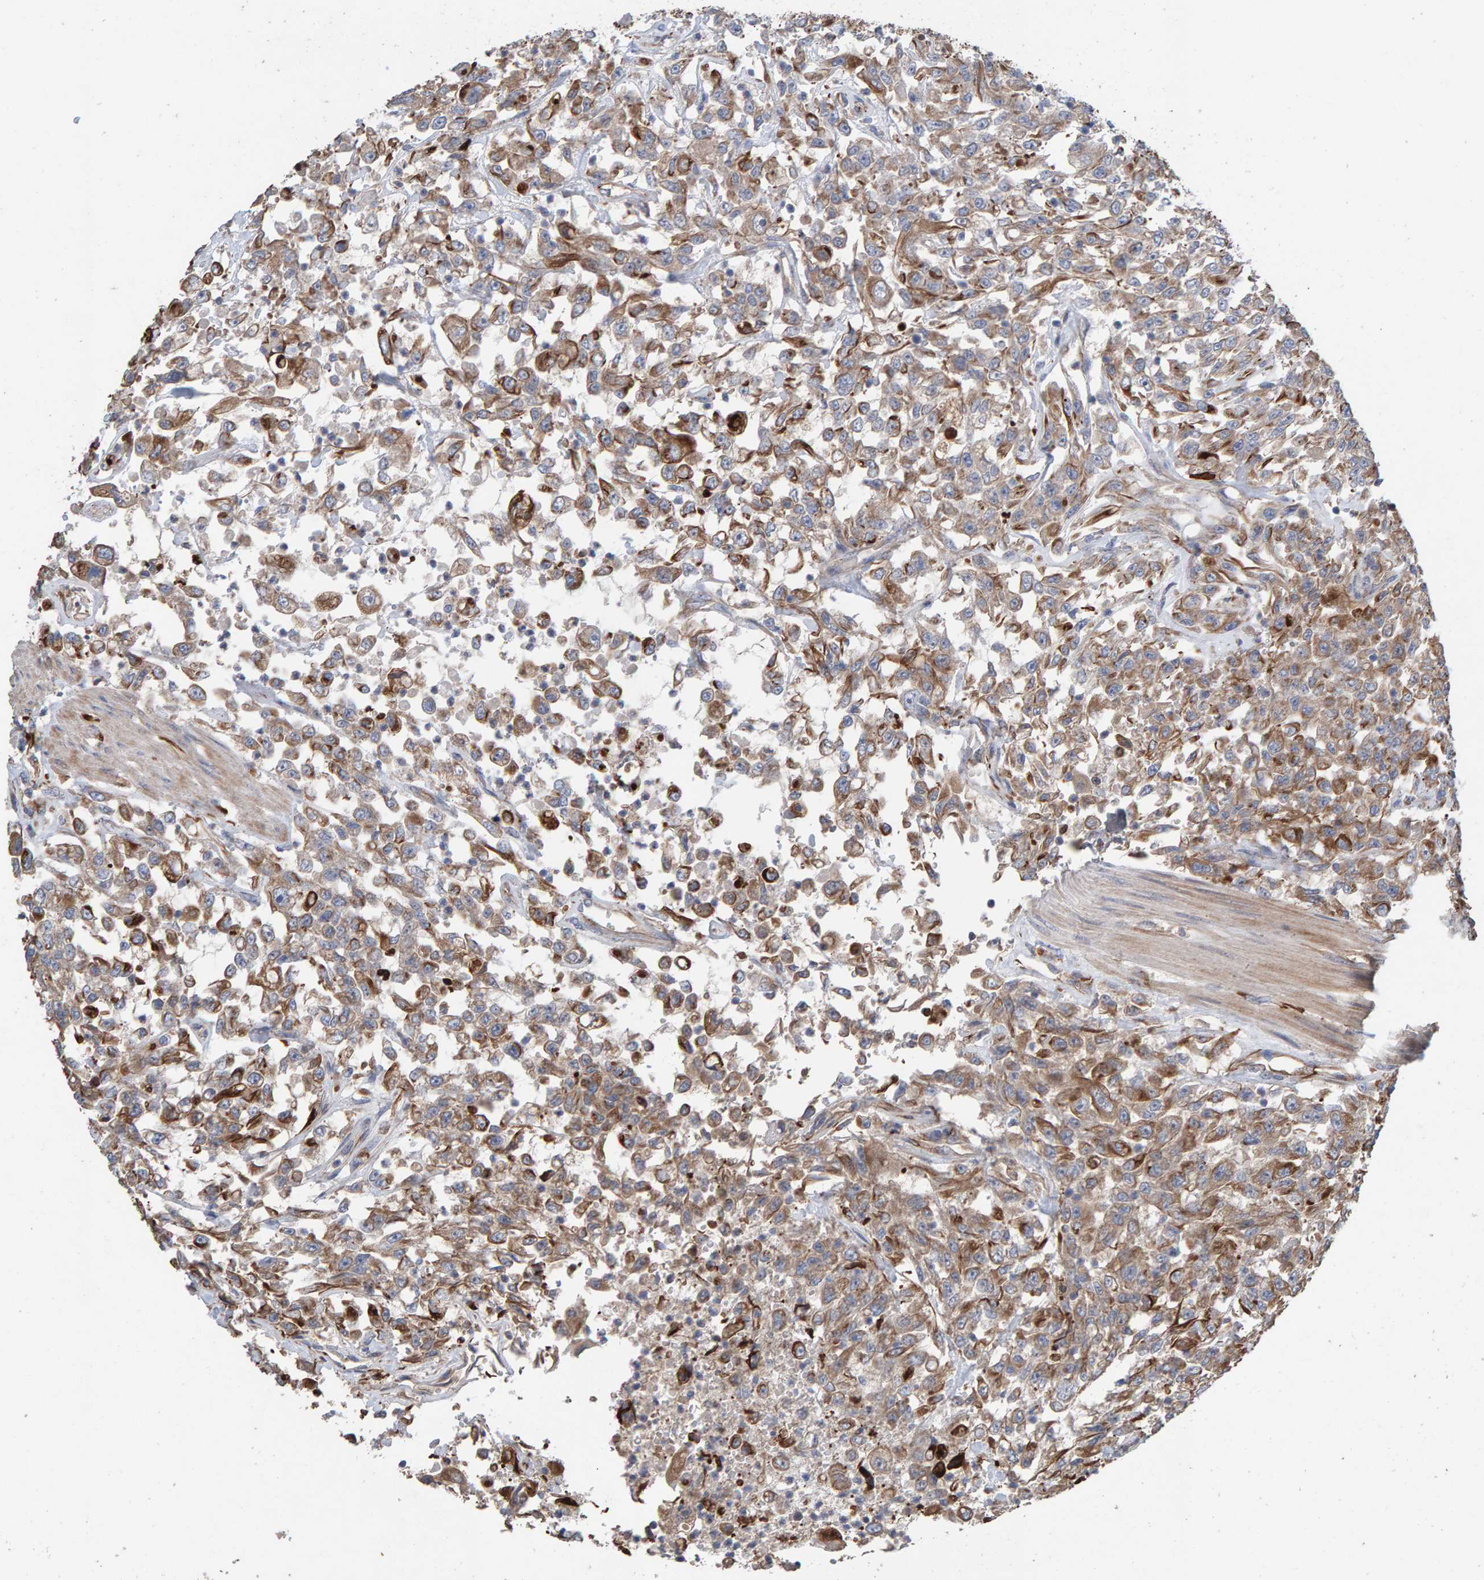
{"staining": {"intensity": "moderate", "quantity": ">75%", "location": "cytoplasmic/membranous"}, "tissue": "urothelial cancer", "cell_type": "Tumor cells", "image_type": "cancer", "snomed": [{"axis": "morphology", "description": "Urothelial carcinoma, High grade"}, {"axis": "topography", "description": "Urinary bladder"}], "caption": "Moderate cytoplasmic/membranous protein staining is seen in about >75% of tumor cells in urothelial carcinoma (high-grade).", "gene": "ZNF347", "patient": {"sex": "male", "age": 46}}